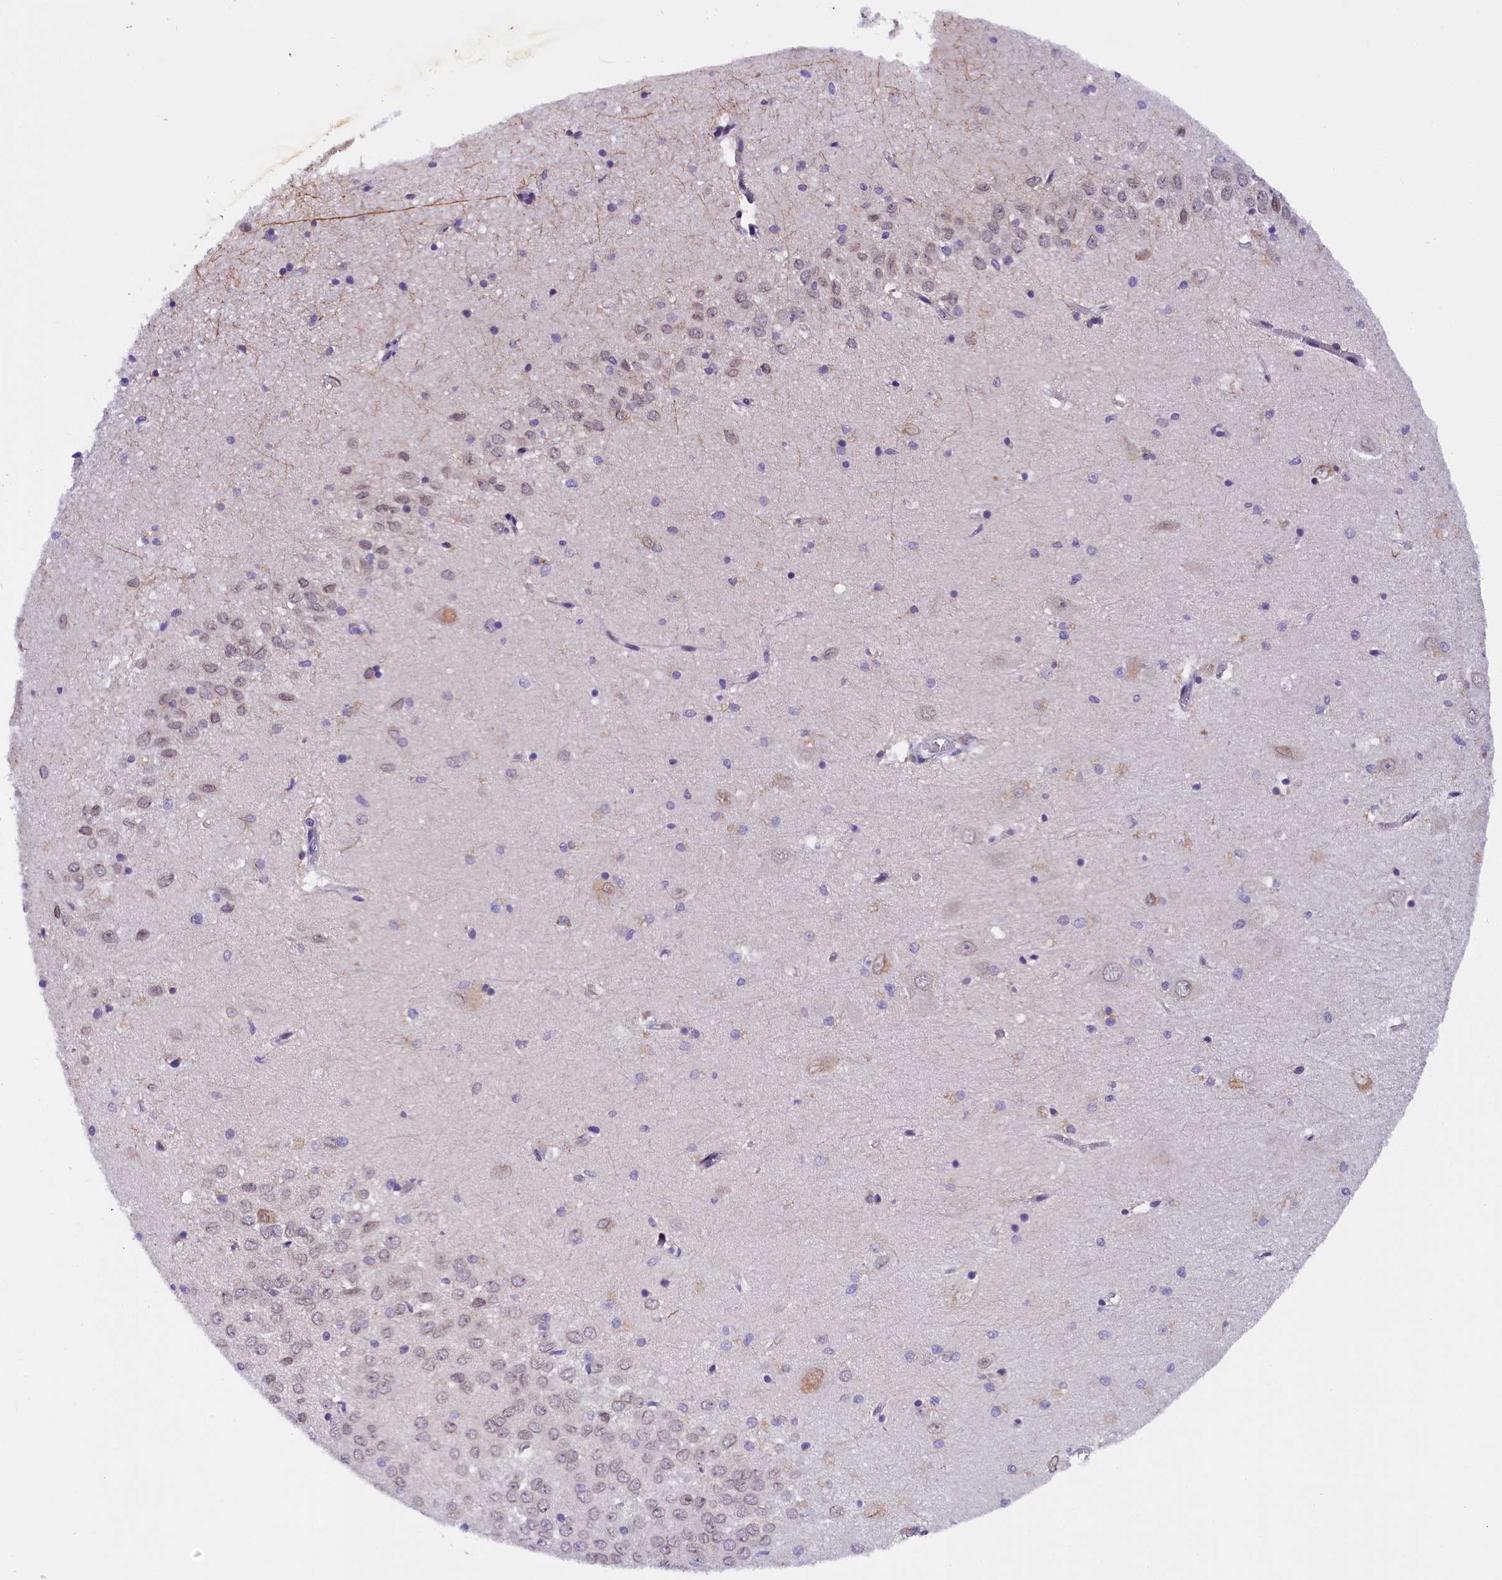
{"staining": {"intensity": "moderate", "quantity": "<25%", "location": "cytoplasmic/membranous"}, "tissue": "hippocampus", "cell_type": "Glial cells", "image_type": "normal", "snomed": [{"axis": "morphology", "description": "Normal tissue, NOS"}, {"axis": "topography", "description": "Hippocampus"}], "caption": "A high-resolution histopathology image shows IHC staining of unremarkable hippocampus, which reveals moderate cytoplasmic/membranous expression in approximately <25% of glial cells.", "gene": "IQCN", "patient": {"sex": "female", "age": 64}}